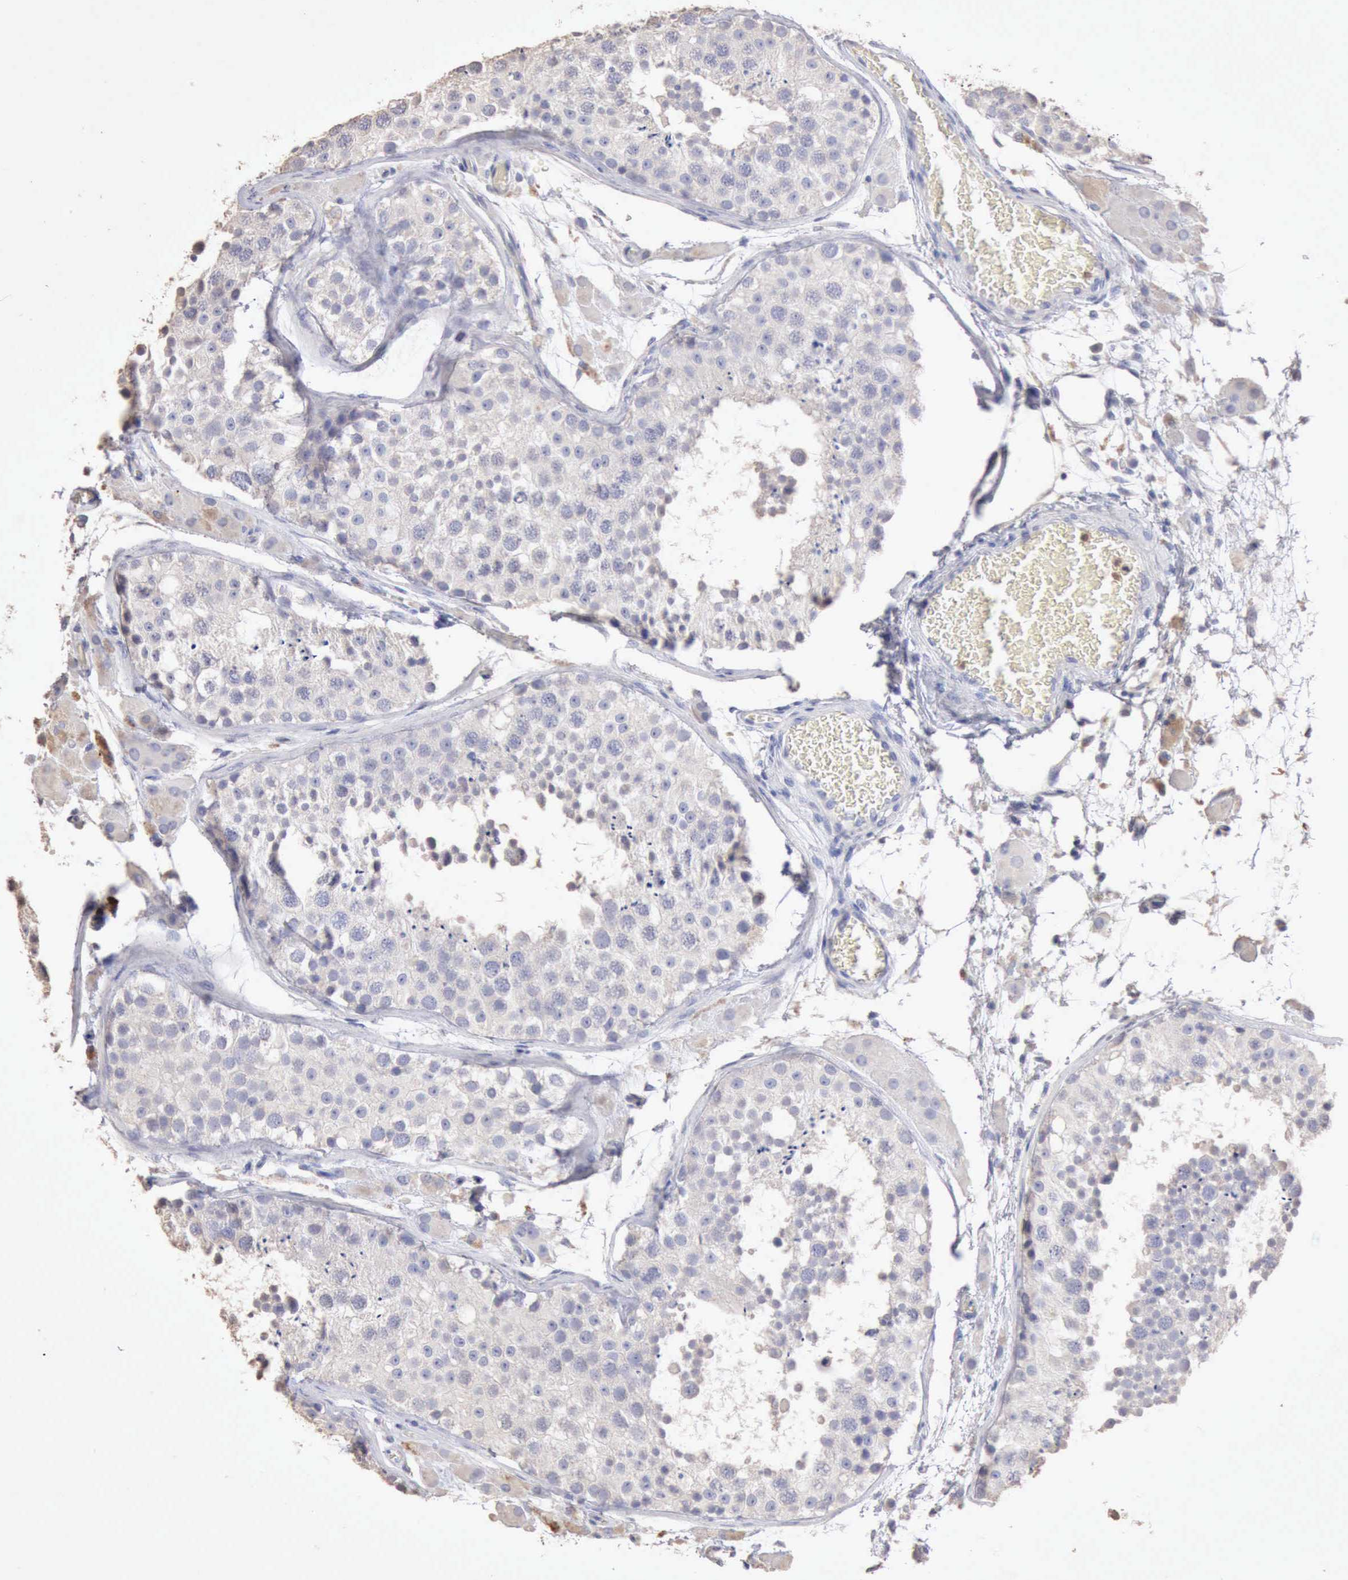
{"staining": {"intensity": "negative", "quantity": "none", "location": "none"}, "tissue": "testis", "cell_type": "Cells in seminiferous ducts", "image_type": "normal", "snomed": [{"axis": "morphology", "description": "Normal tissue, NOS"}, {"axis": "topography", "description": "Testis"}], "caption": "A high-resolution micrograph shows IHC staining of benign testis, which displays no significant expression in cells in seminiferous ducts. (Brightfield microscopy of DAB (3,3'-diaminobenzidine) IHC at high magnification).", "gene": "KRT6B", "patient": {"sex": "male", "age": 26}}